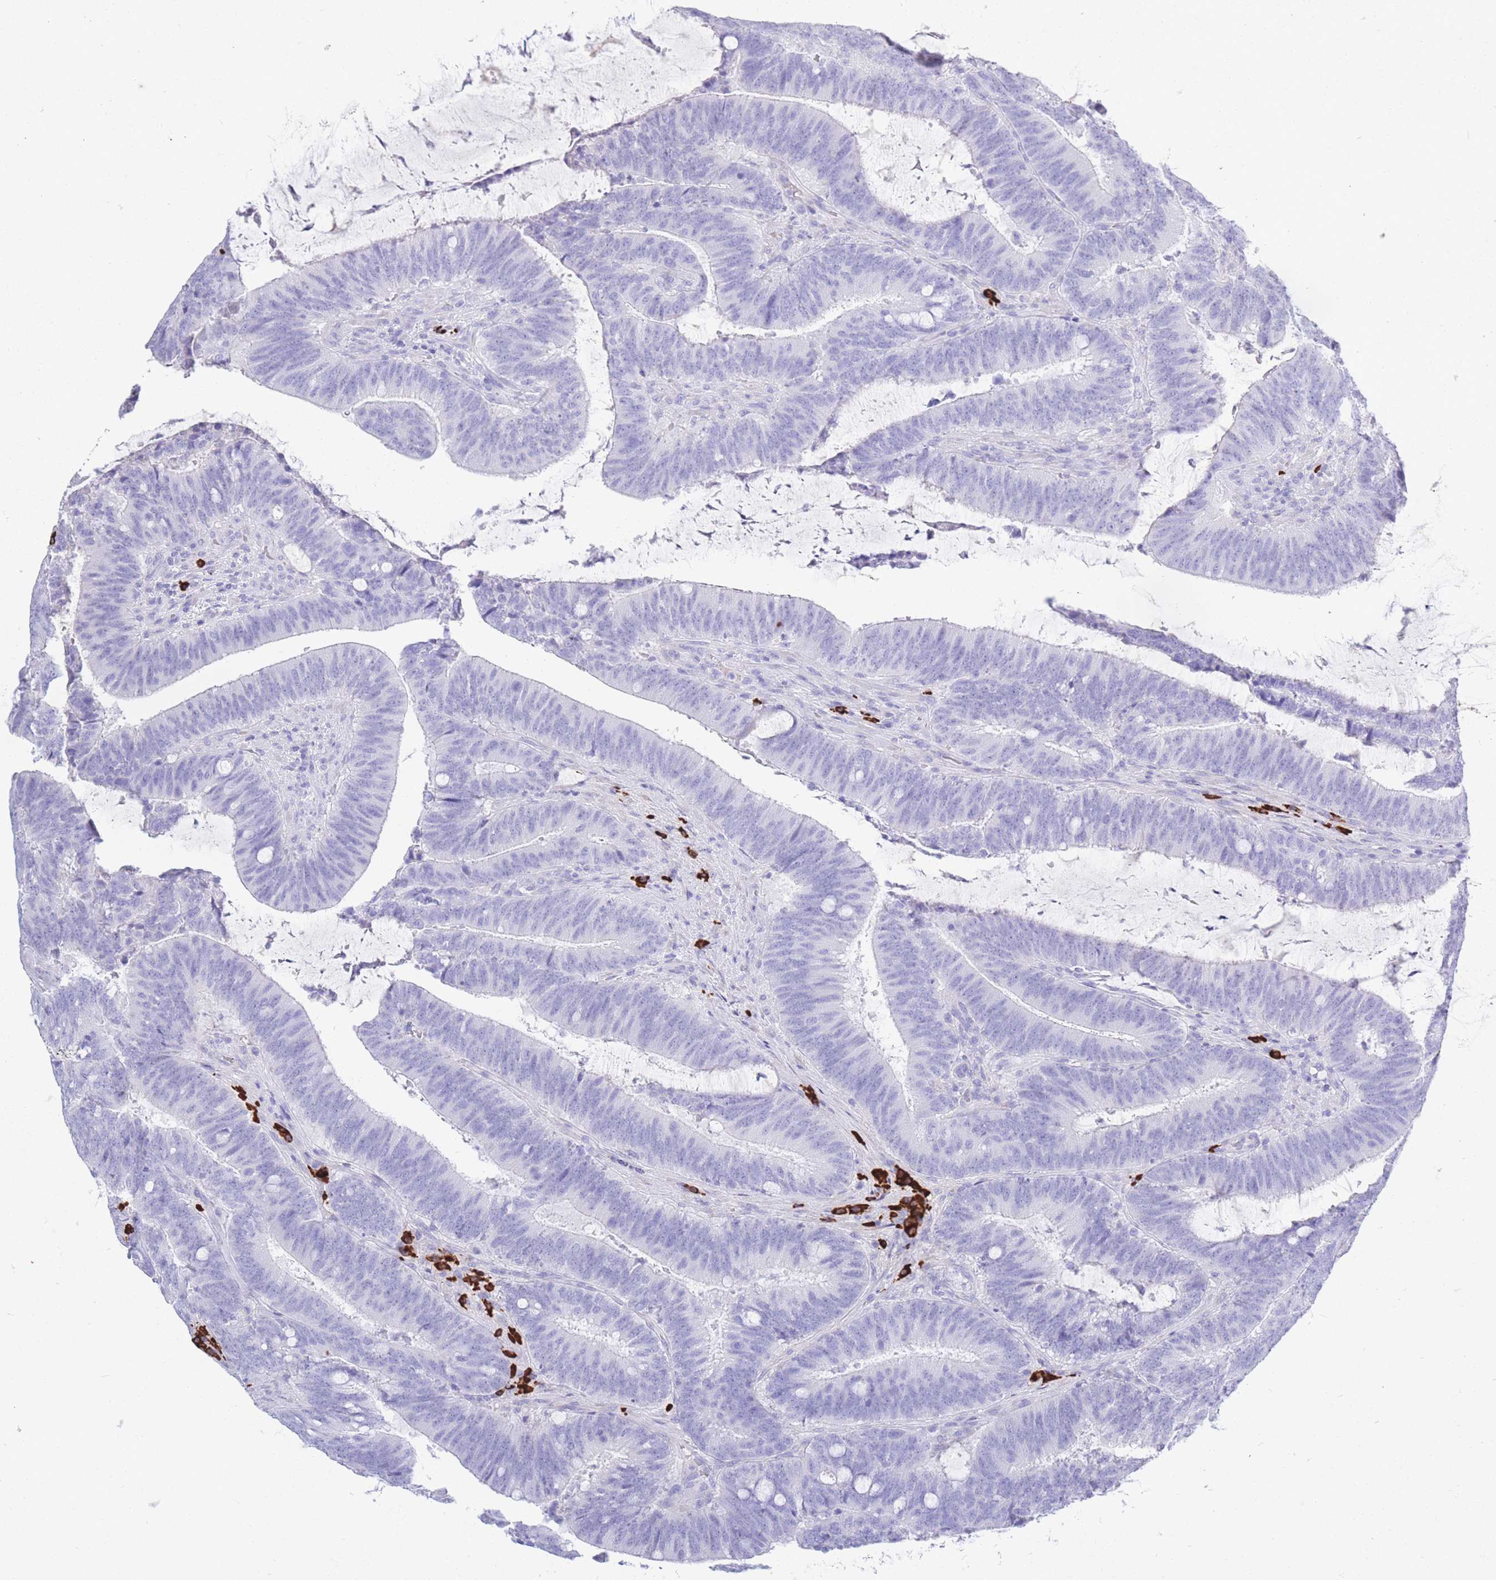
{"staining": {"intensity": "negative", "quantity": "none", "location": "none"}, "tissue": "colorectal cancer", "cell_type": "Tumor cells", "image_type": "cancer", "snomed": [{"axis": "morphology", "description": "Adenocarcinoma, NOS"}, {"axis": "topography", "description": "Colon"}], "caption": "The micrograph demonstrates no significant expression in tumor cells of colorectal cancer (adenocarcinoma). (DAB (3,3'-diaminobenzidine) immunohistochemistry with hematoxylin counter stain).", "gene": "ZFP62", "patient": {"sex": "female", "age": 43}}